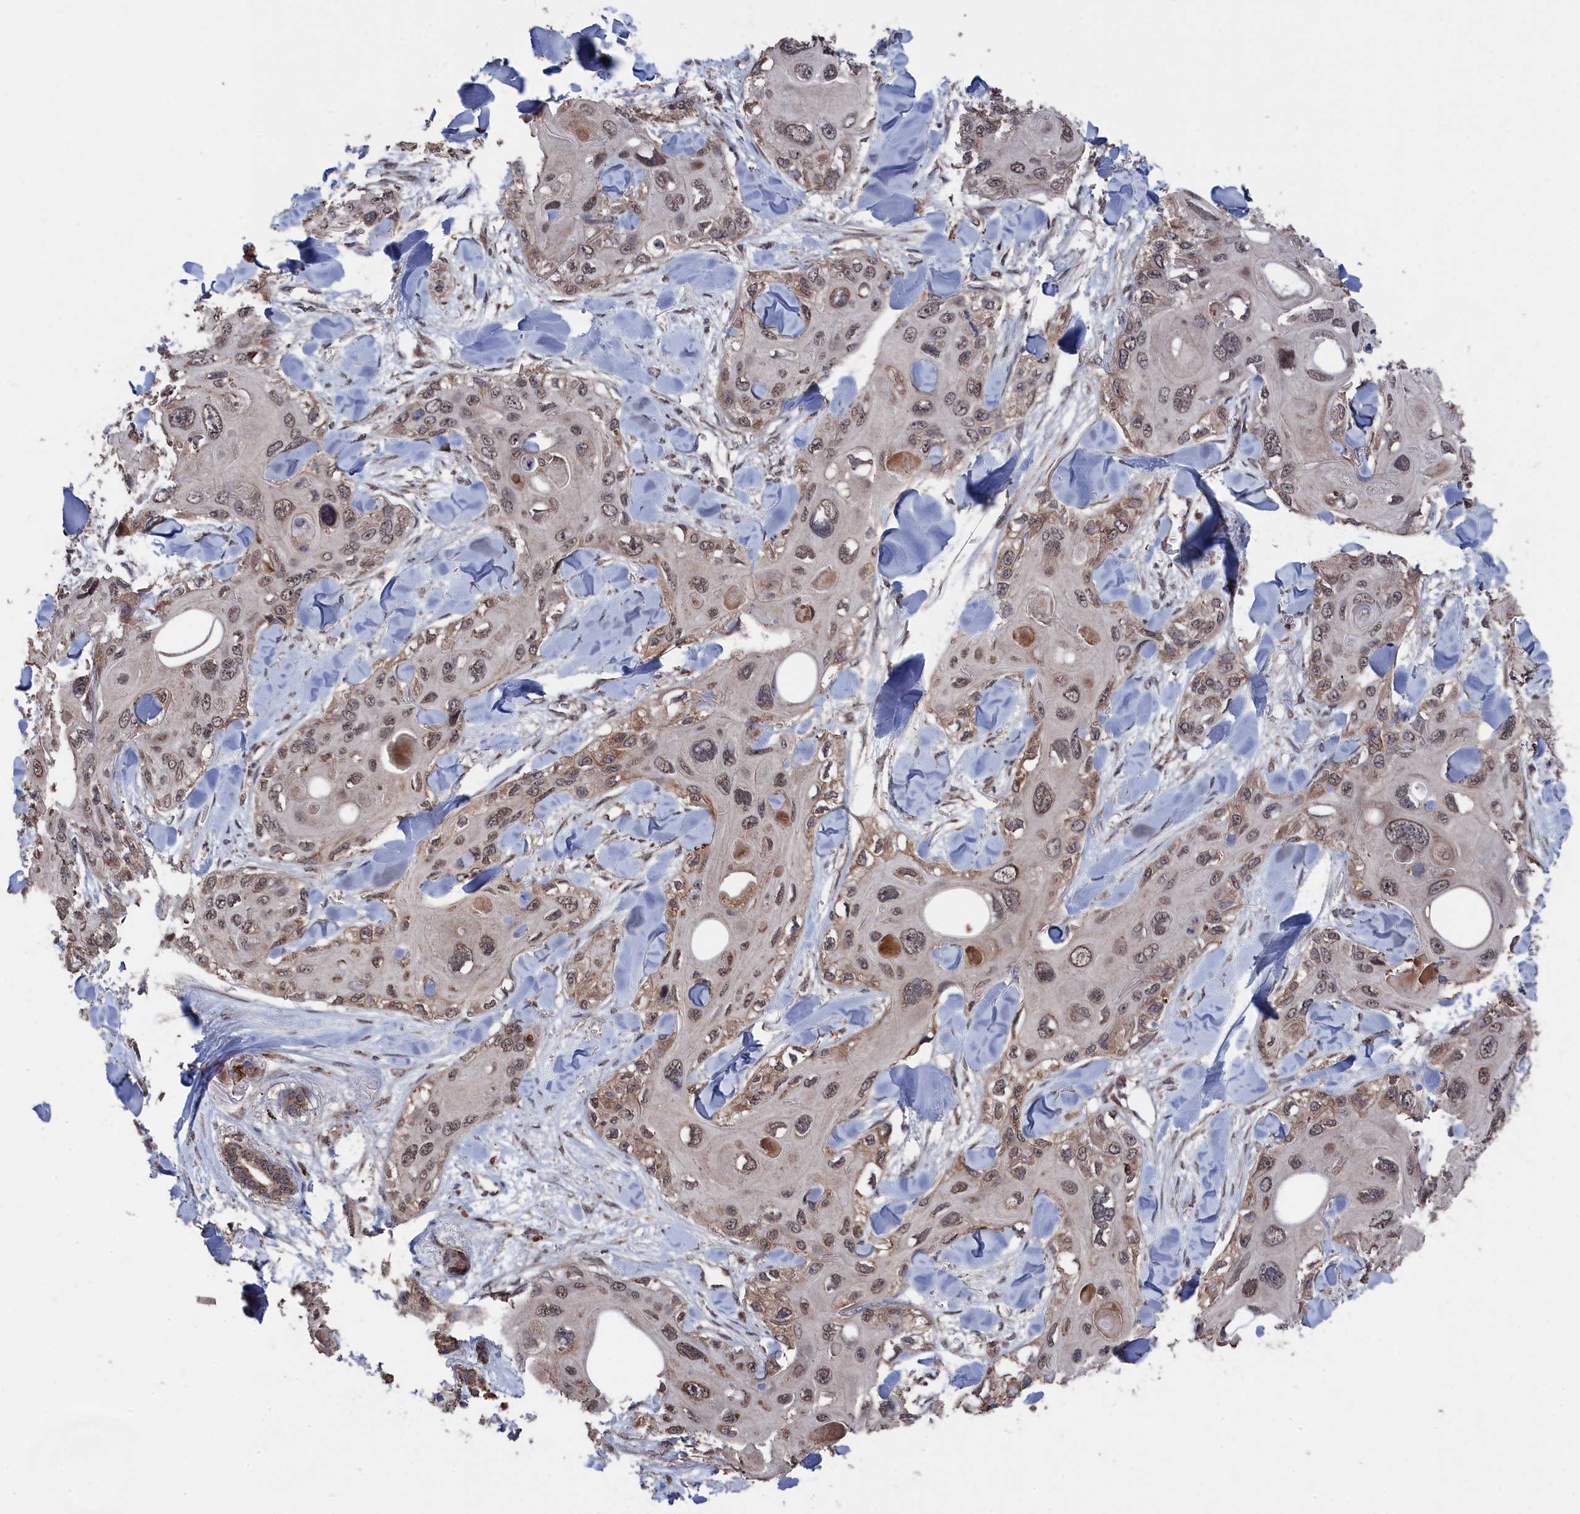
{"staining": {"intensity": "moderate", "quantity": ">75%", "location": "nuclear"}, "tissue": "skin cancer", "cell_type": "Tumor cells", "image_type": "cancer", "snomed": [{"axis": "morphology", "description": "Normal tissue, NOS"}, {"axis": "morphology", "description": "Squamous cell carcinoma, NOS"}, {"axis": "topography", "description": "Skin"}], "caption": "A micrograph of squamous cell carcinoma (skin) stained for a protein displays moderate nuclear brown staining in tumor cells.", "gene": "CEACAM21", "patient": {"sex": "male", "age": 72}}